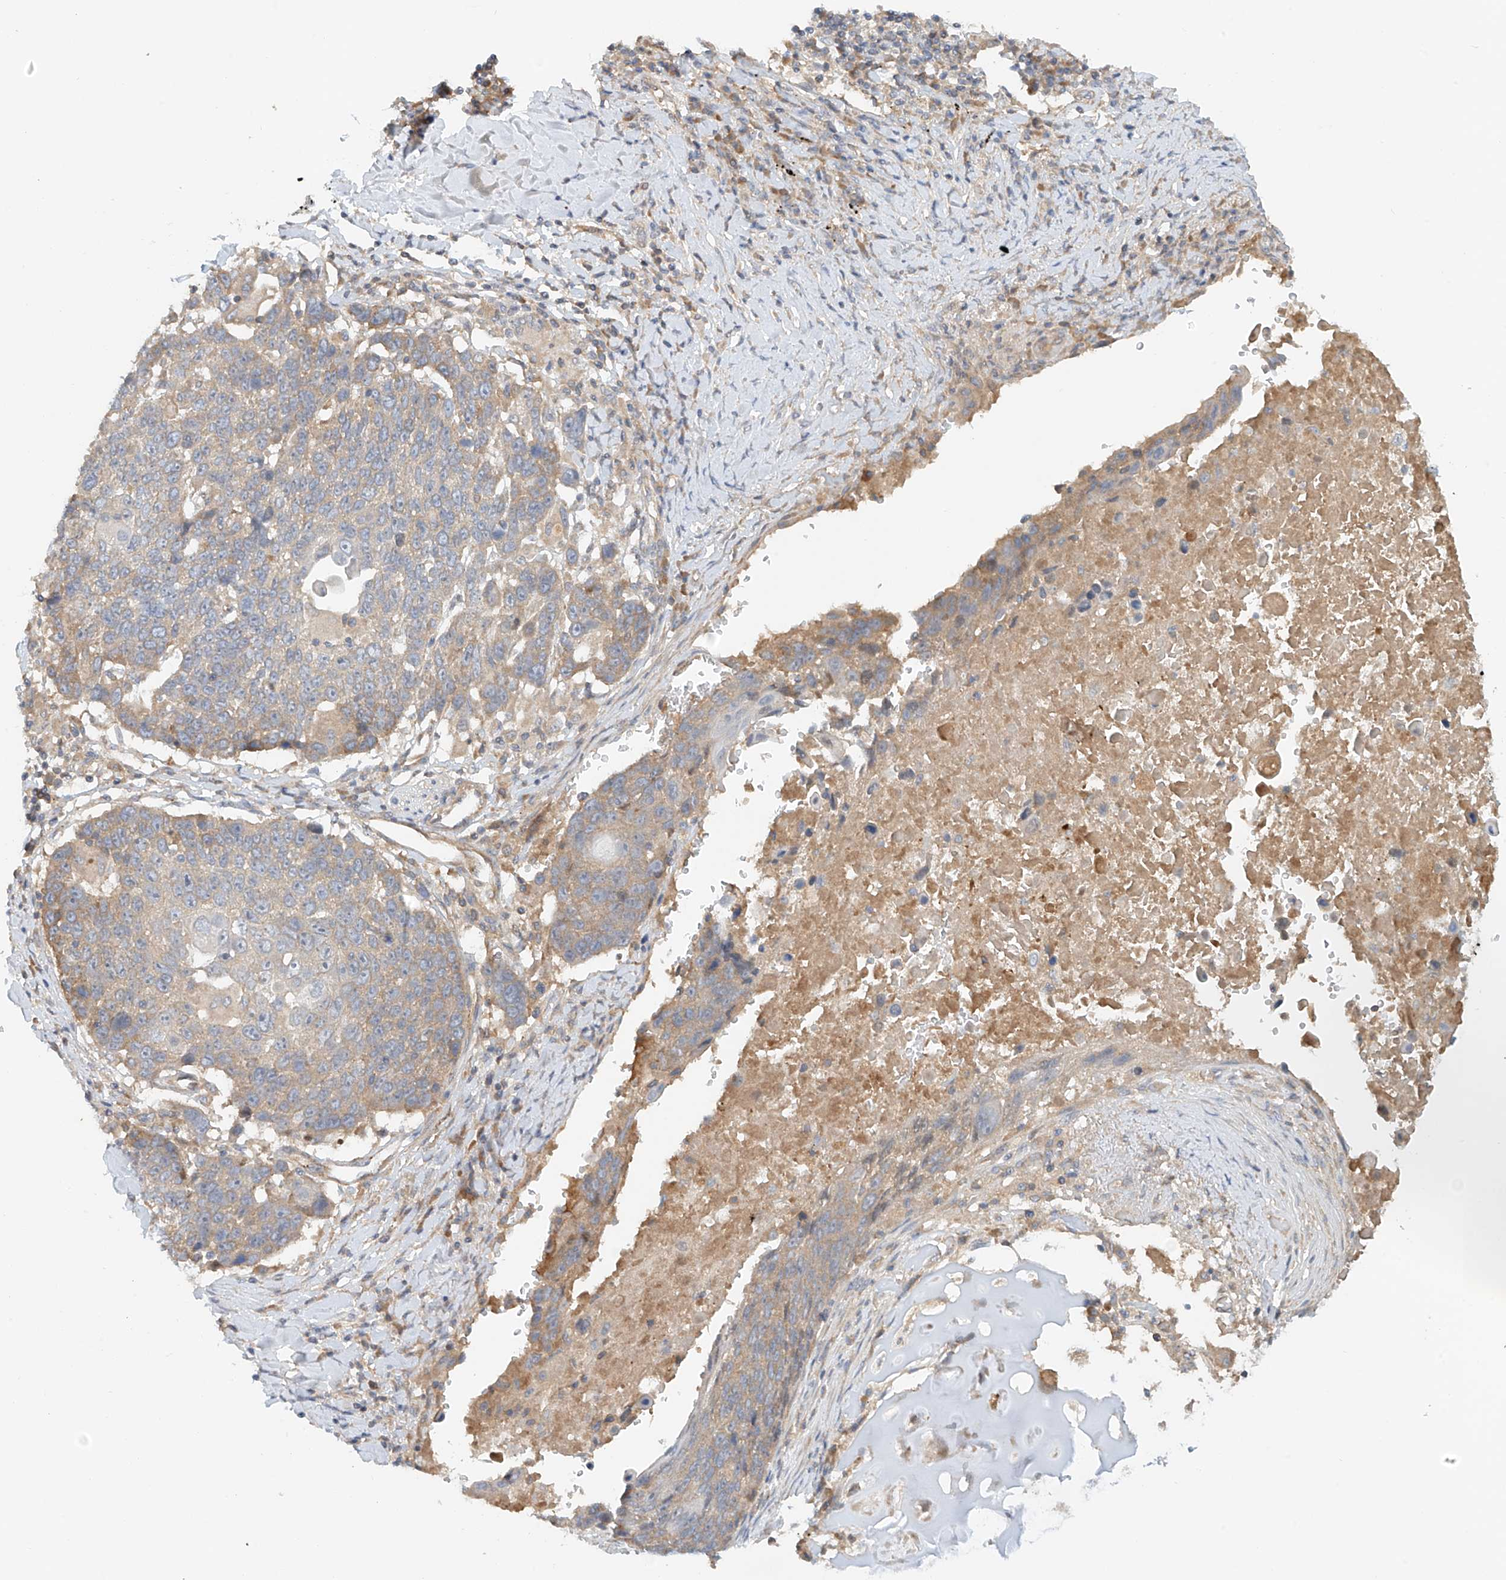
{"staining": {"intensity": "moderate", "quantity": "25%-75%", "location": "cytoplasmic/membranous"}, "tissue": "lung cancer", "cell_type": "Tumor cells", "image_type": "cancer", "snomed": [{"axis": "morphology", "description": "Squamous cell carcinoma, NOS"}, {"axis": "topography", "description": "Lung"}], "caption": "High-power microscopy captured an immunohistochemistry (IHC) micrograph of squamous cell carcinoma (lung), revealing moderate cytoplasmic/membranous staining in about 25%-75% of tumor cells. (DAB = brown stain, brightfield microscopy at high magnification).", "gene": "LYRM9", "patient": {"sex": "male", "age": 66}}